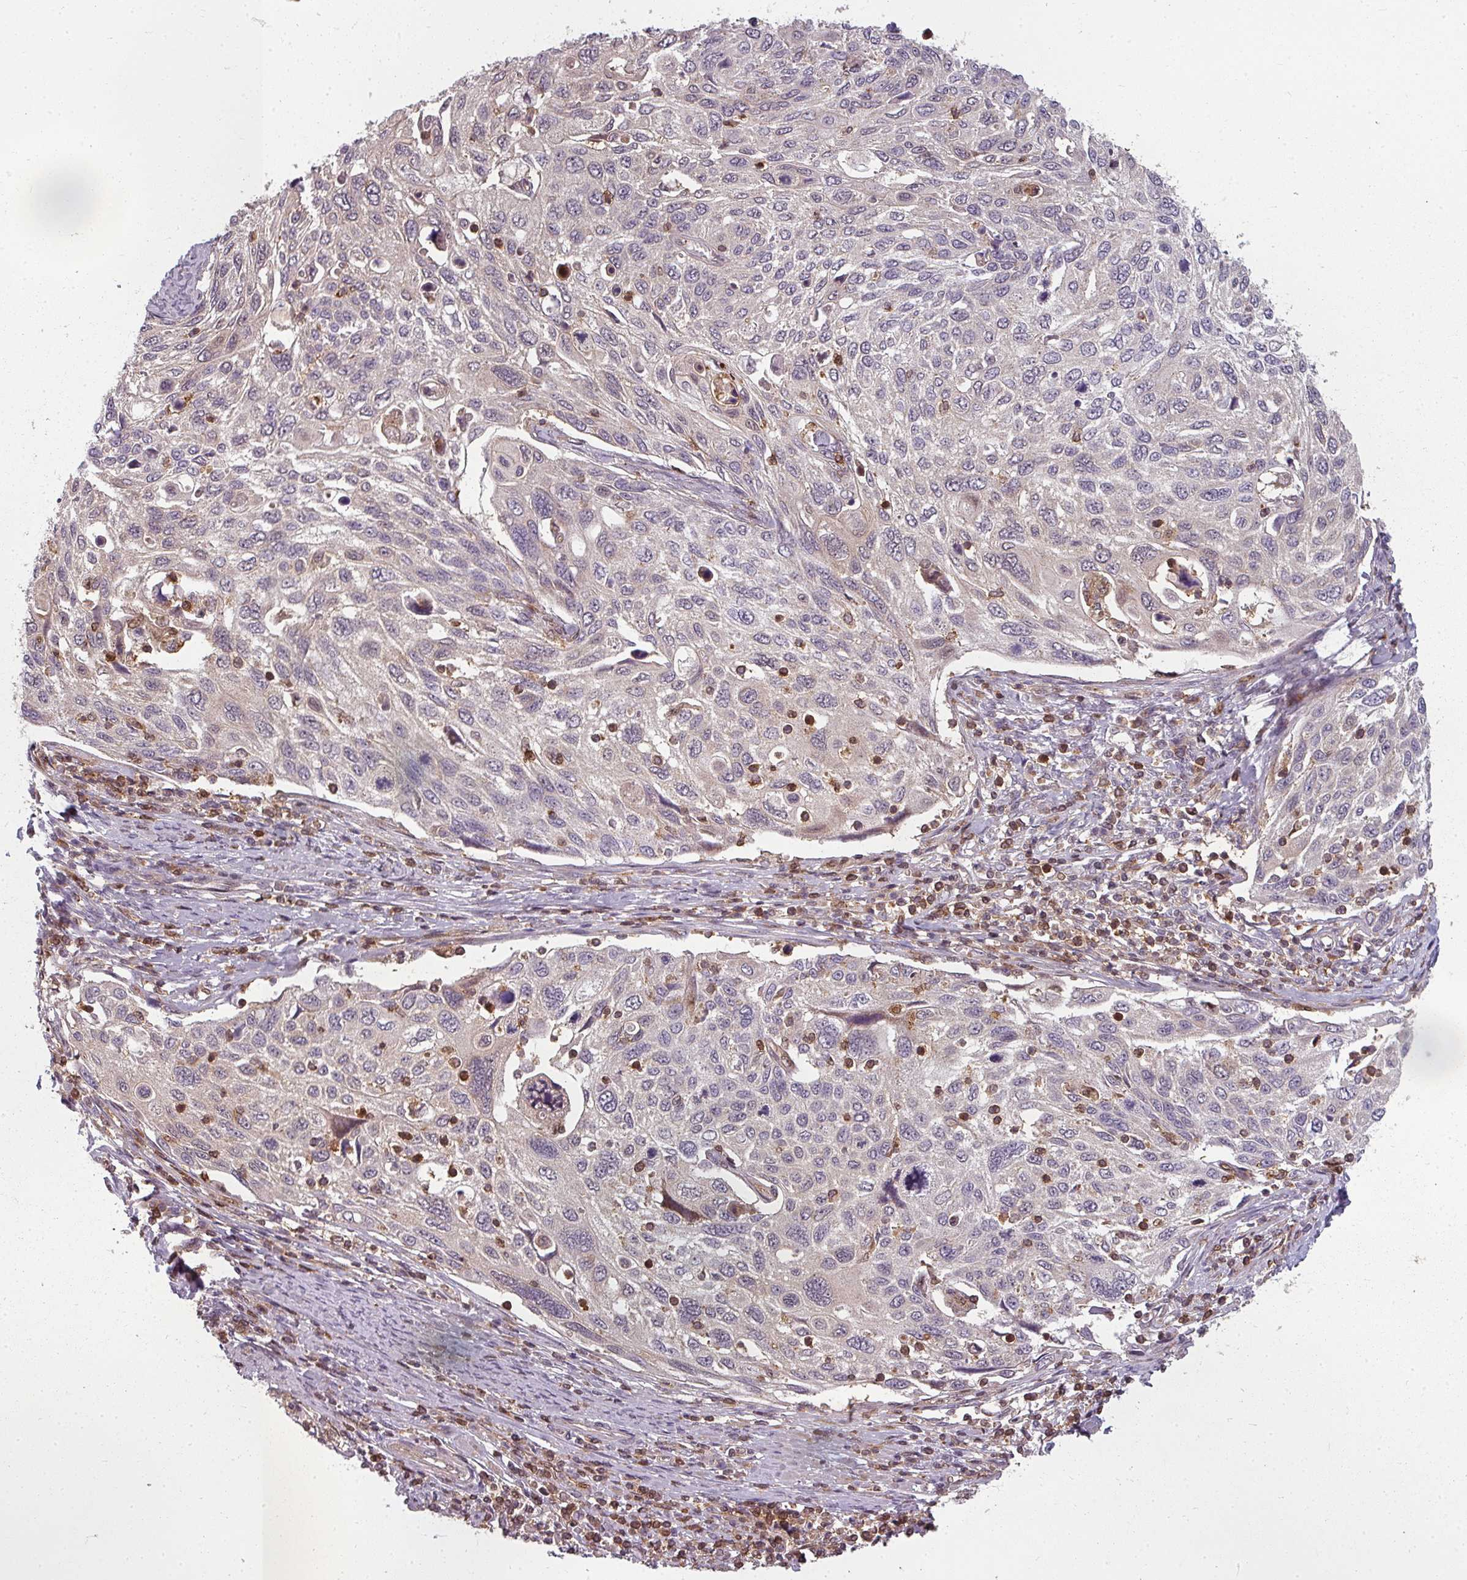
{"staining": {"intensity": "negative", "quantity": "none", "location": "none"}, "tissue": "cervical cancer", "cell_type": "Tumor cells", "image_type": "cancer", "snomed": [{"axis": "morphology", "description": "Squamous cell carcinoma, NOS"}, {"axis": "topography", "description": "Cervix"}], "caption": "Photomicrograph shows no protein staining in tumor cells of cervical cancer tissue.", "gene": "CLIC1", "patient": {"sex": "female", "age": 70}}